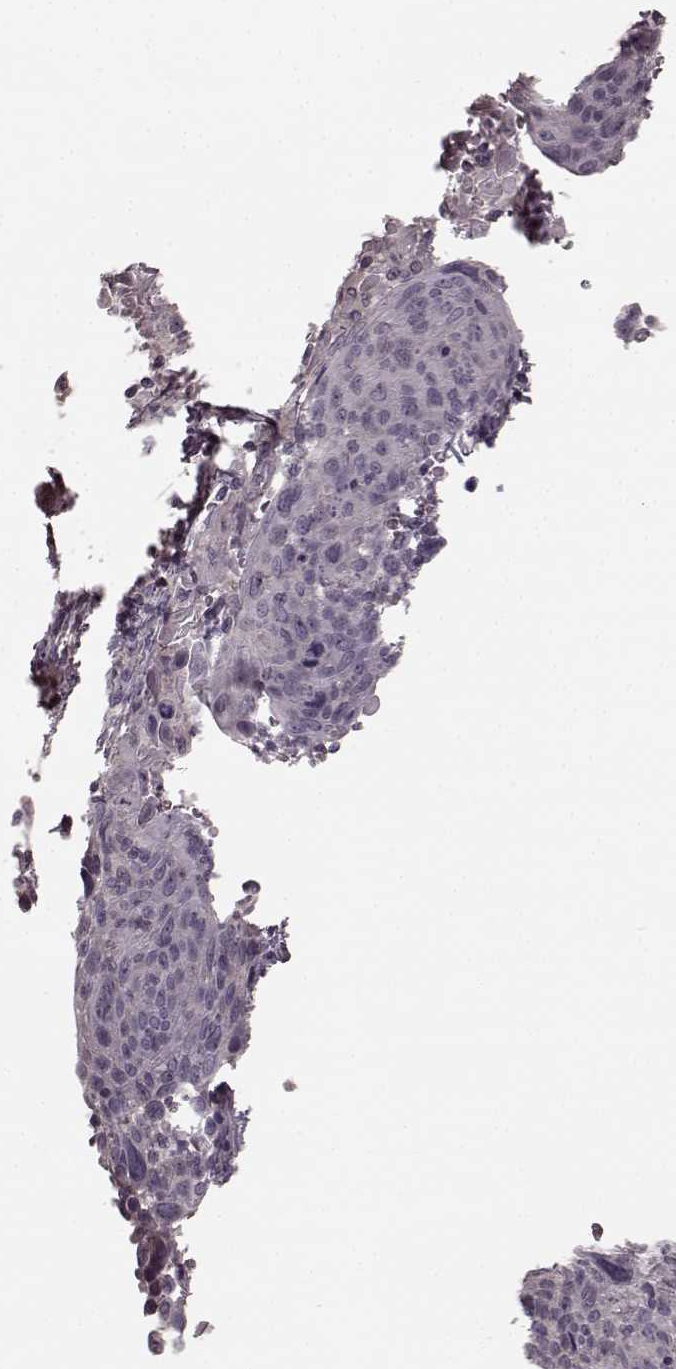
{"staining": {"intensity": "negative", "quantity": "none", "location": "none"}, "tissue": "cervical cancer", "cell_type": "Tumor cells", "image_type": "cancer", "snomed": [{"axis": "morphology", "description": "Squamous cell carcinoma, NOS"}, {"axis": "topography", "description": "Cervix"}], "caption": "This histopathology image is of cervical squamous cell carcinoma stained with IHC to label a protein in brown with the nuclei are counter-stained blue. There is no expression in tumor cells.", "gene": "PRKCE", "patient": {"sex": "female", "age": 61}}